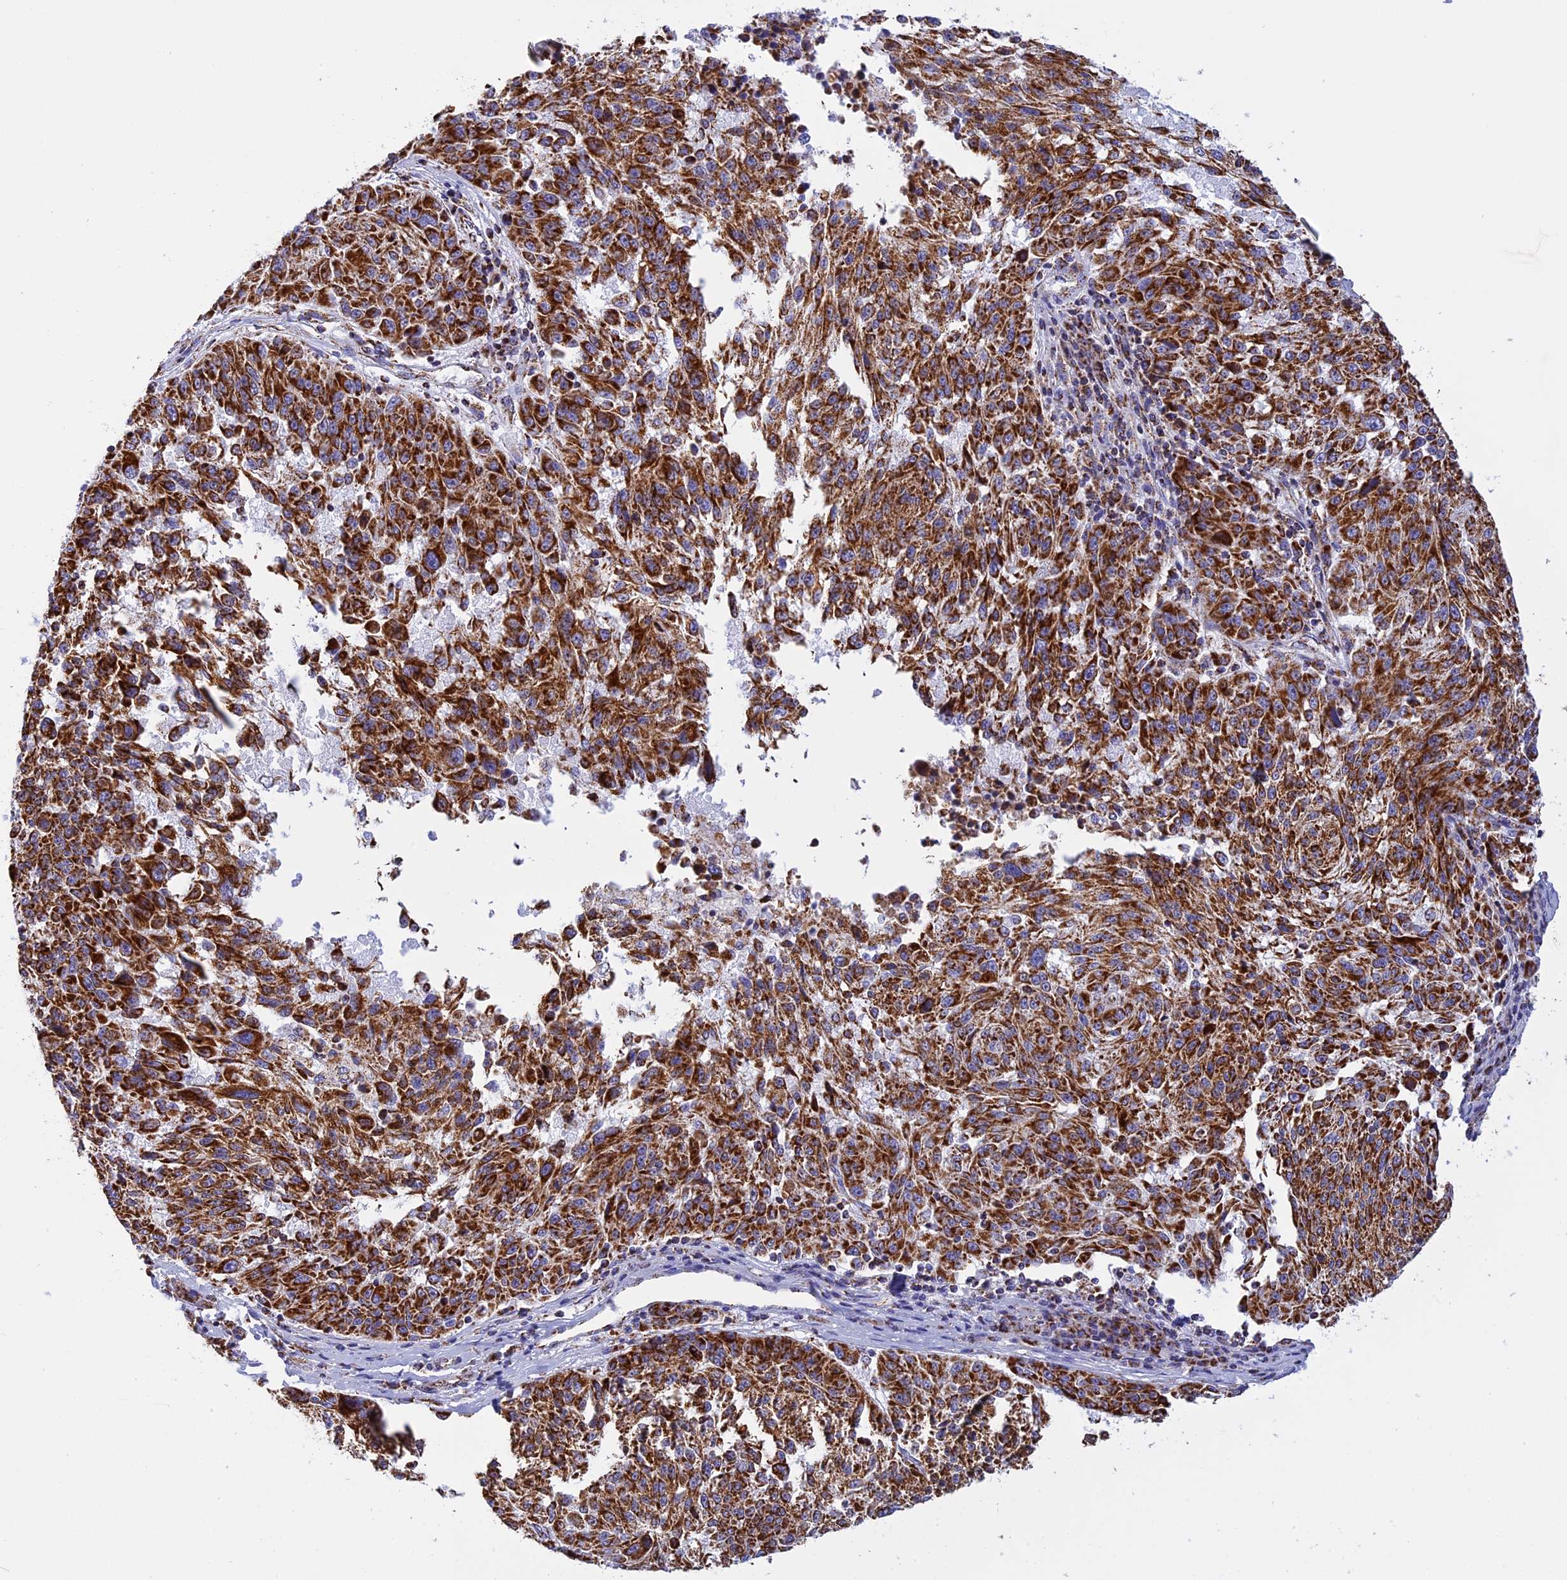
{"staining": {"intensity": "strong", "quantity": ">75%", "location": "cytoplasmic/membranous"}, "tissue": "melanoma", "cell_type": "Tumor cells", "image_type": "cancer", "snomed": [{"axis": "morphology", "description": "Malignant melanoma, NOS"}, {"axis": "topography", "description": "Skin"}], "caption": "Brown immunohistochemical staining in melanoma demonstrates strong cytoplasmic/membranous staining in about >75% of tumor cells.", "gene": "KCNG1", "patient": {"sex": "male", "age": 53}}